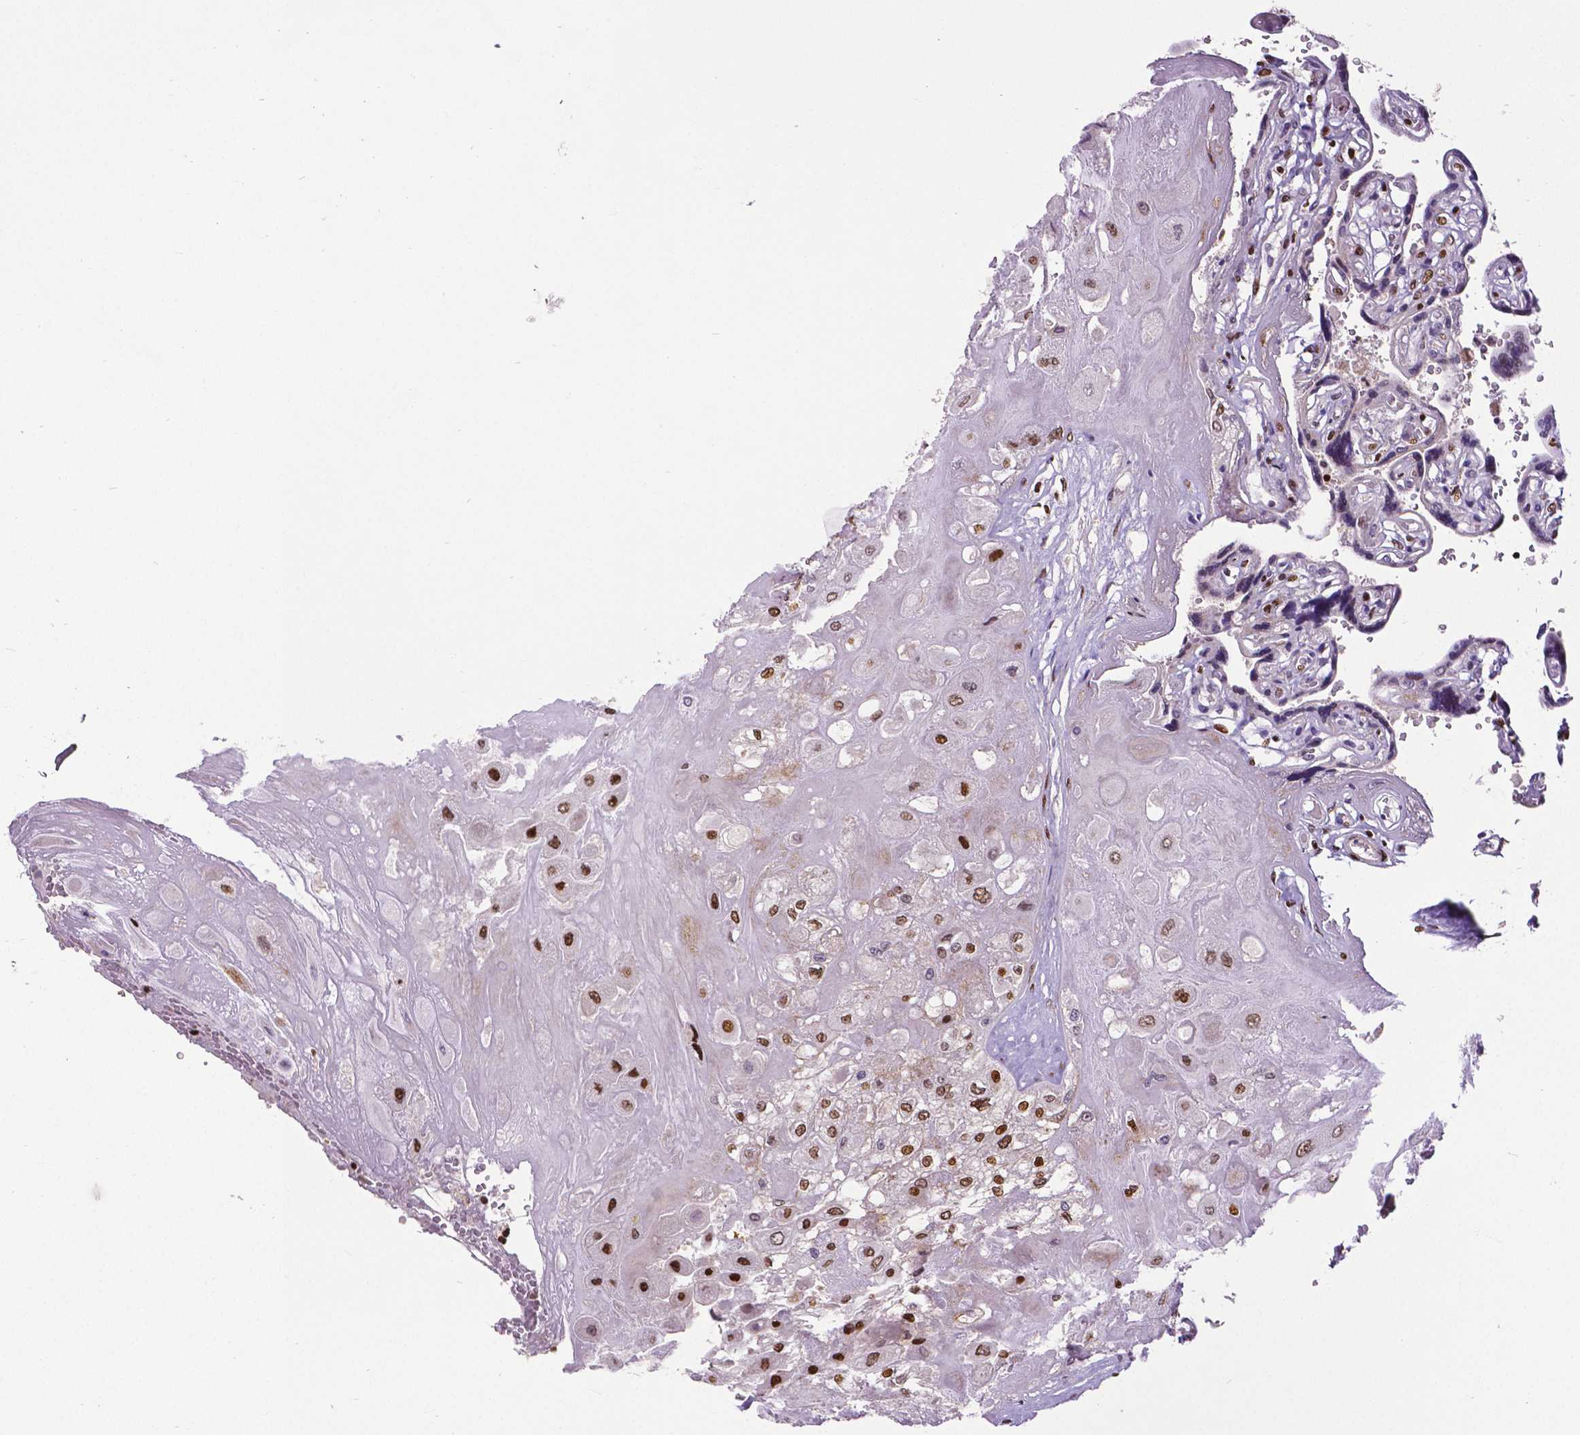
{"staining": {"intensity": "strong", "quantity": "25%-75%", "location": "nuclear"}, "tissue": "placenta", "cell_type": "Decidual cells", "image_type": "normal", "snomed": [{"axis": "morphology", "description": "Normal tissue, NOS"}, {"axis": "topography", "description": "Placenta"}], "caption": "An immunohistochemistry photomicrograph of normal tissue is shown. Protein staining in brown shows strong nuclear positivity in placenta within decidual cells.", "gene": "CTCF", "patient": {"sex": "female", "age": 32}}